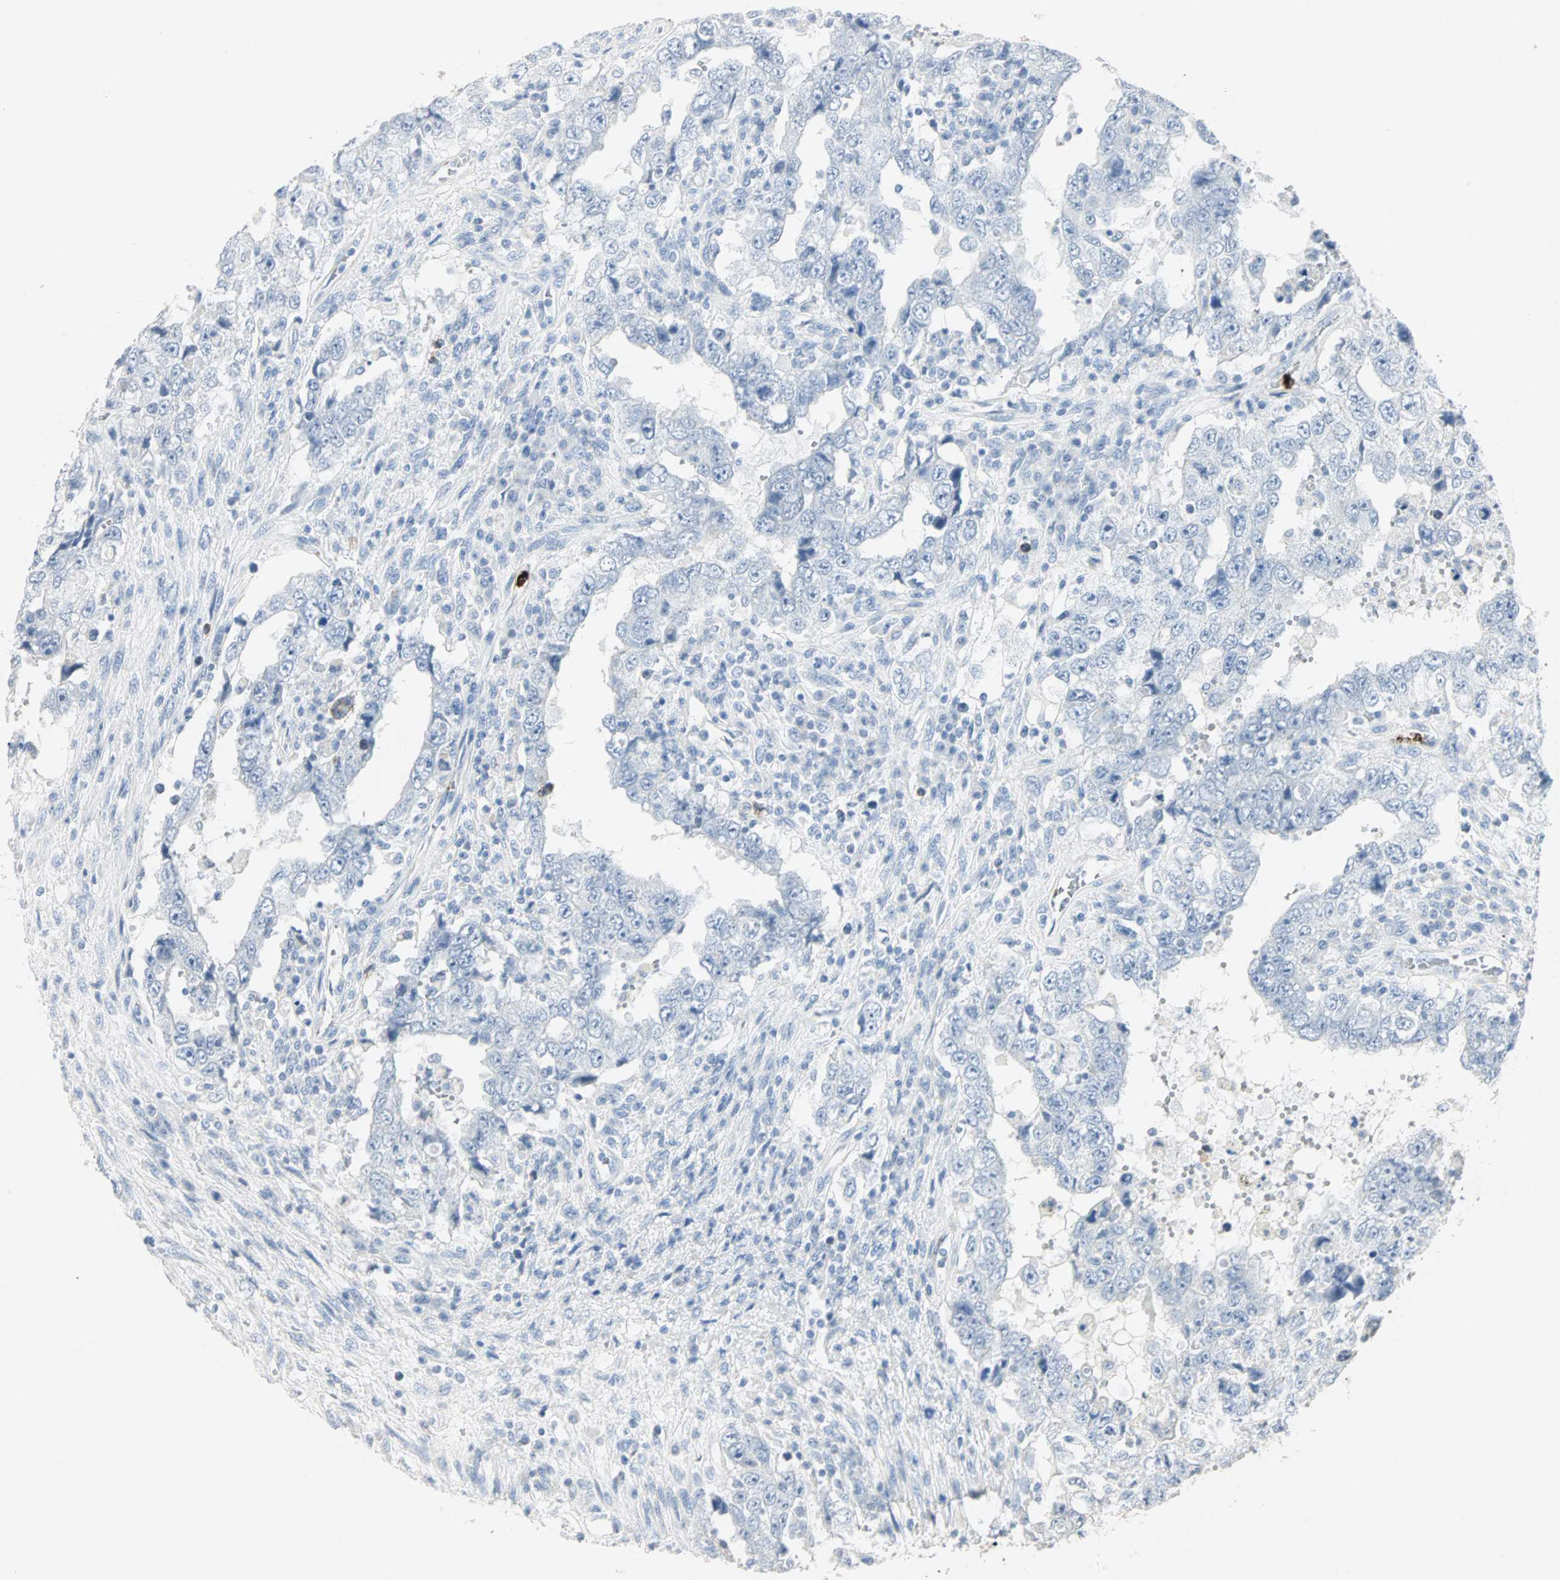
{"staining": {"intensity": "negative", "quantity": "none", "location": "none"}, "tissue": "testis cancer", "cell_type": "Tumor cells", "image_type": "cancer", "snomed": [{"axis": "morphology", "description": "Carcinoma, Embryonal, NOS"}, {"axis": "topography", "description": "Testis"}], "caption": "High power microscopy histopathology image of an immunohistochemistry histopathology image of testis cancer, revealing no significant staining in tumor cells.", "gene": "CEACAM6", "patient": {"sex": "male", "age": 26}}